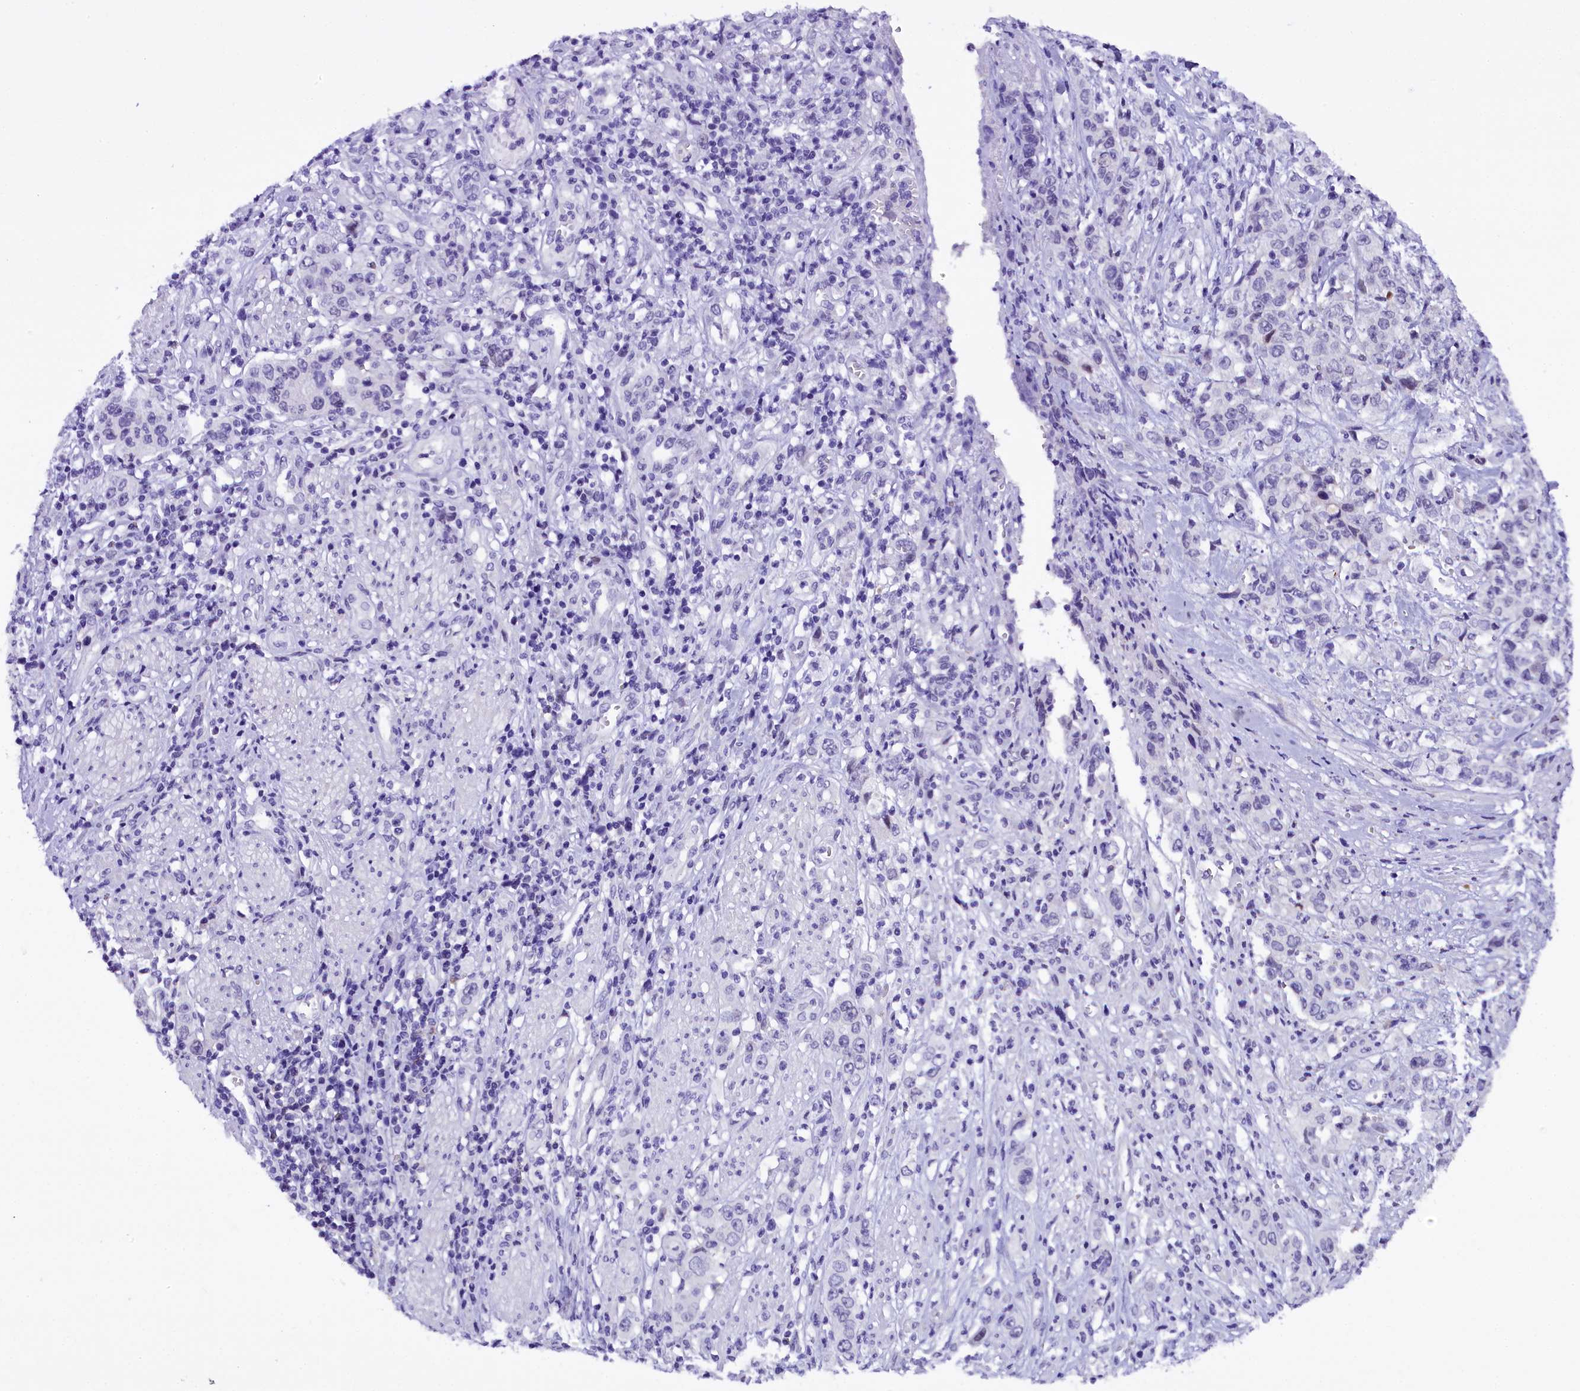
{"staining": {"intensity": "negative", "quantity": "none", "location": "none"}, "tissue": "stomach cancer", "cell_type": "Tumor cells", "image_type": "cancer", "snomed": [{"axis": "morphology", "description": "Adenocarcinoma, NOS"}, {"axis": "topography", "description": "Stomach, upper"}], "caption": "DAB (3,3'-diaminobenzidine) immunohistochemical staining of stomach cancer (adenocarcinoma) displays no significant staining in tumor cells. (DAB (3,3'-diaminobenzidine) IHC, high magnification).", "gene": "IQCN", "patient": {"sex": "male", "age": 62}}